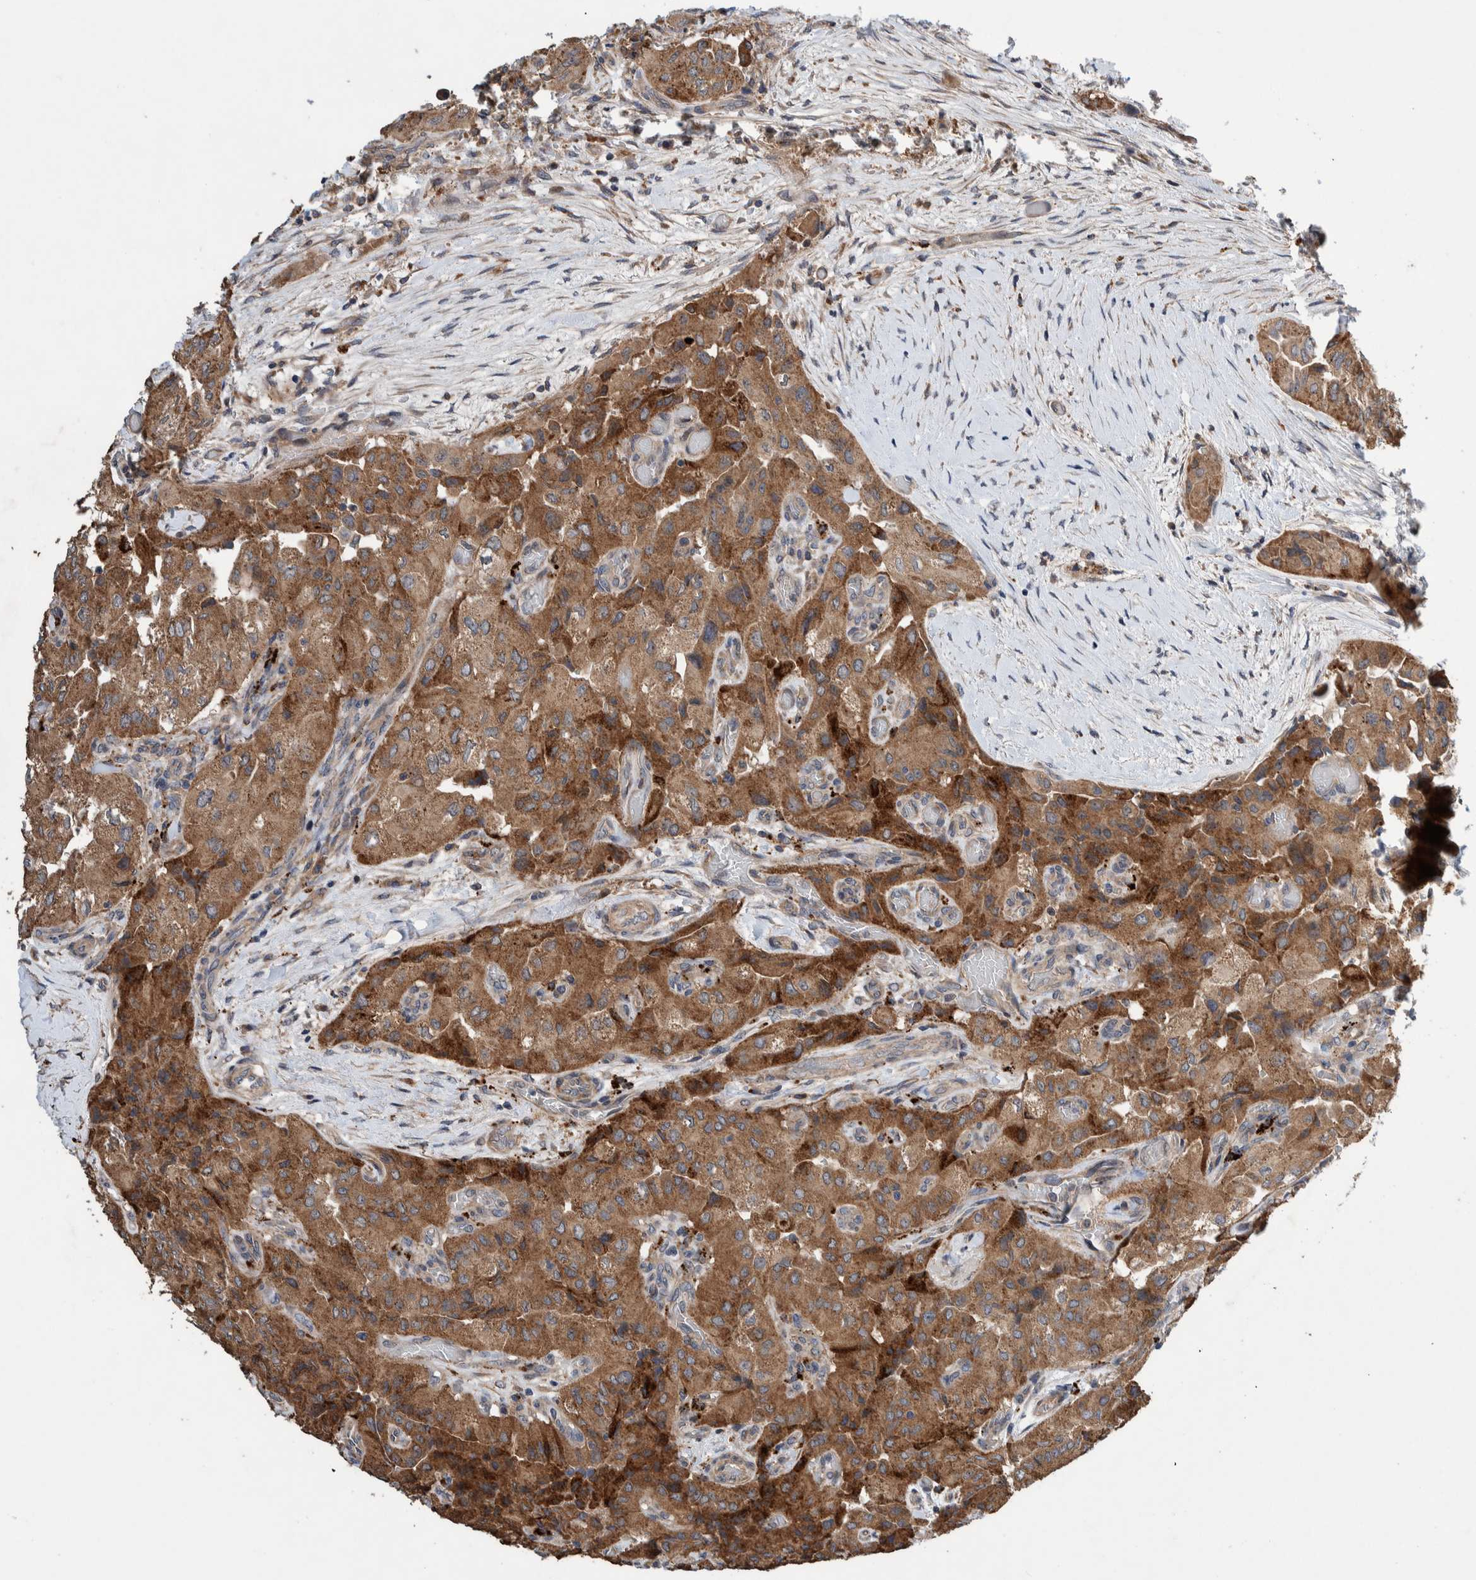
{"staining": {"intensity": "moderate", "quantity": ">75%", "location": "cytoplasmic/membranous"}, "tissue": "thyroid cancer", "cell_type": "Tumor cells", "image_type": "cancer", "snomed": [{"axis": "morphology", "description": "Papillary adenocarcinoma, NOS"}, {"axis": "topography", "description": "Thyroid gland"}], "caption": "A micrograph showing moderate cytoplasmic/membranous positivity in approximately >75% of tumor cells in papillary adenocarcinoma (thyroid), as visualized by brown immunohistochemical staining.", "gene": "PIK3R6", "patient": {"sex": "female", "age": 59}}